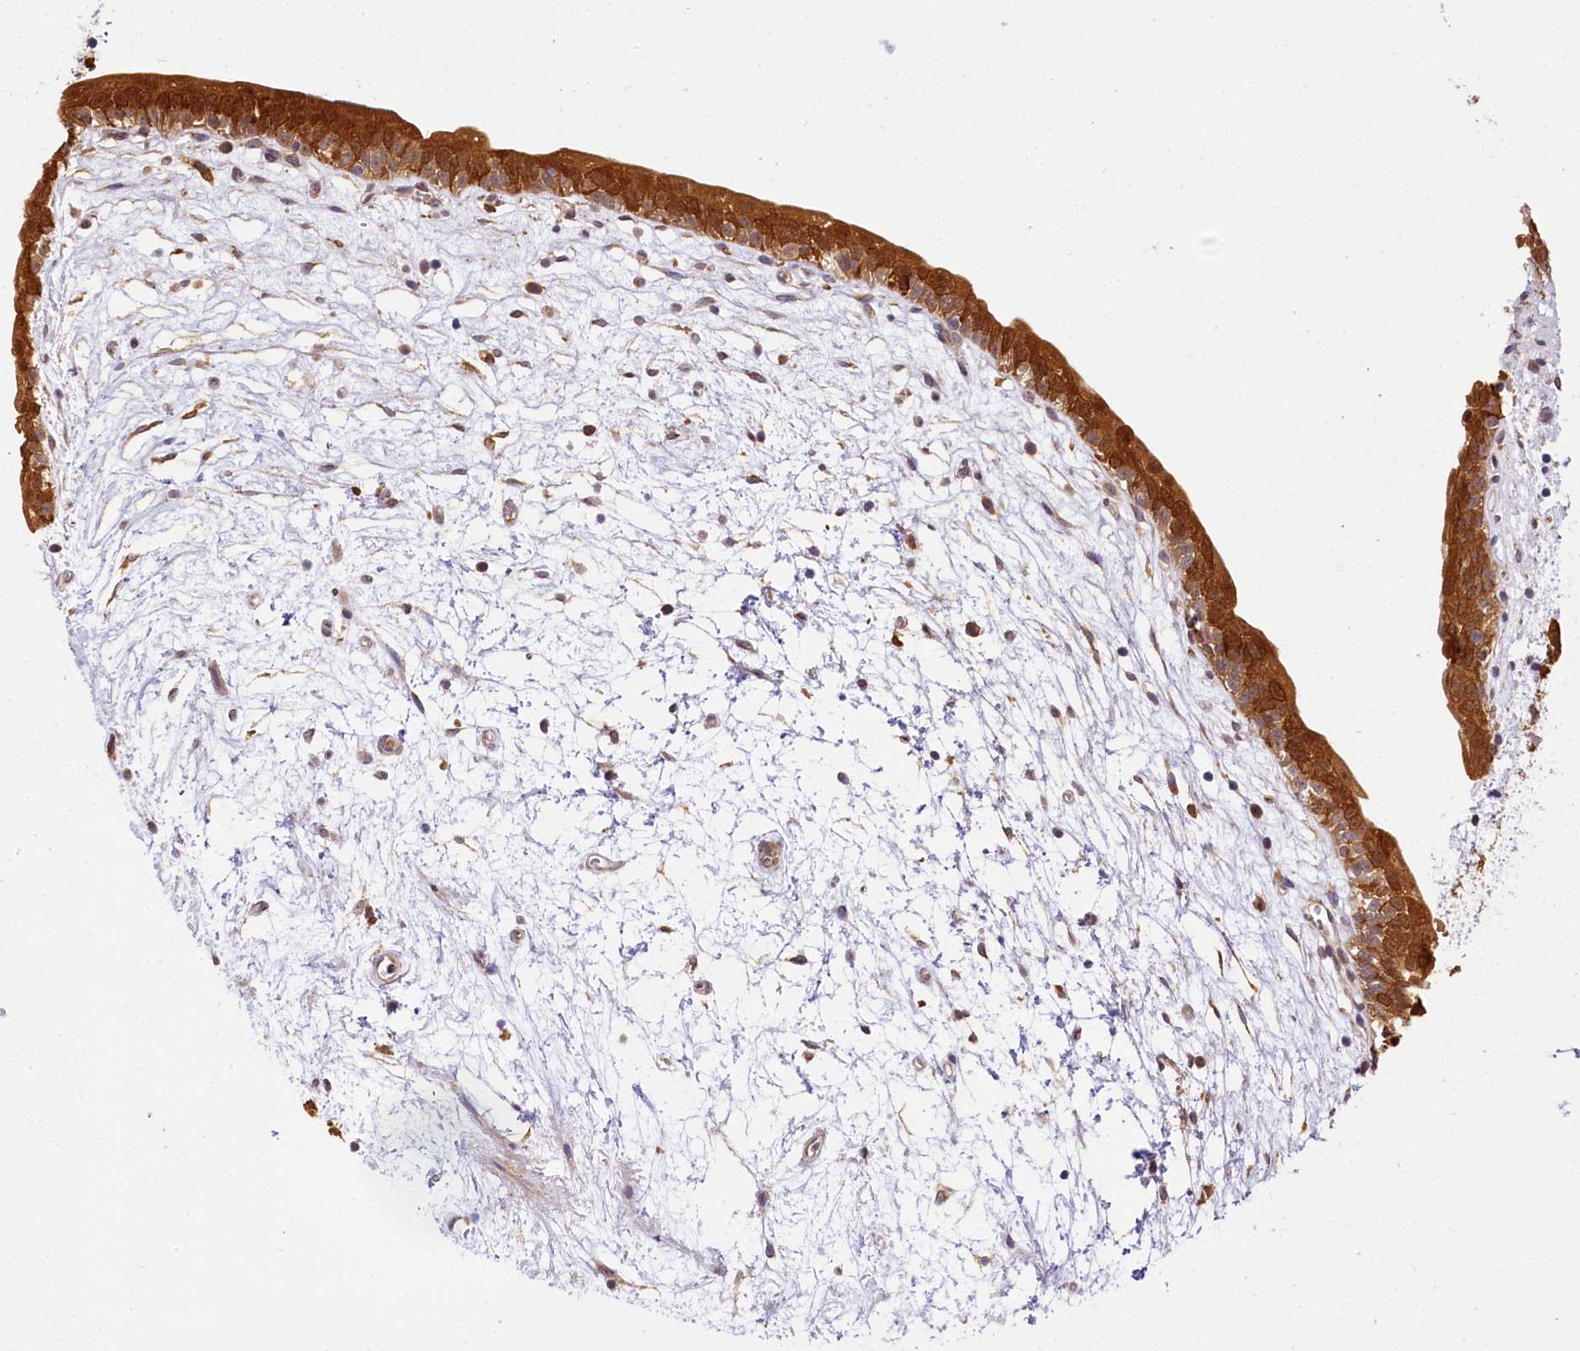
{"staining": {"intensity": "strong", "quantity": ">75%", "location": "cytoplasmic/membranous"}, "tissue": "urinary bladder", "cell_type": "Urothelial cells", "image_type": "normal", "snomed": [{"axis": "morphology", "description": "Normal tissue, NOS"}, {"axis": "topography", "description": "Urinary bladder"}], "caption": "A high-resolution image shows IHC staining of benign urinary bladder, which exhibits strong cytoplasmic/membranous expression in approximately >75% of urothelial cells. (Brightfield microscopy of DAB IHC at high magnification).", "gene": "PPIP5K2", "patient": {"sex": "male", "age": 83}}